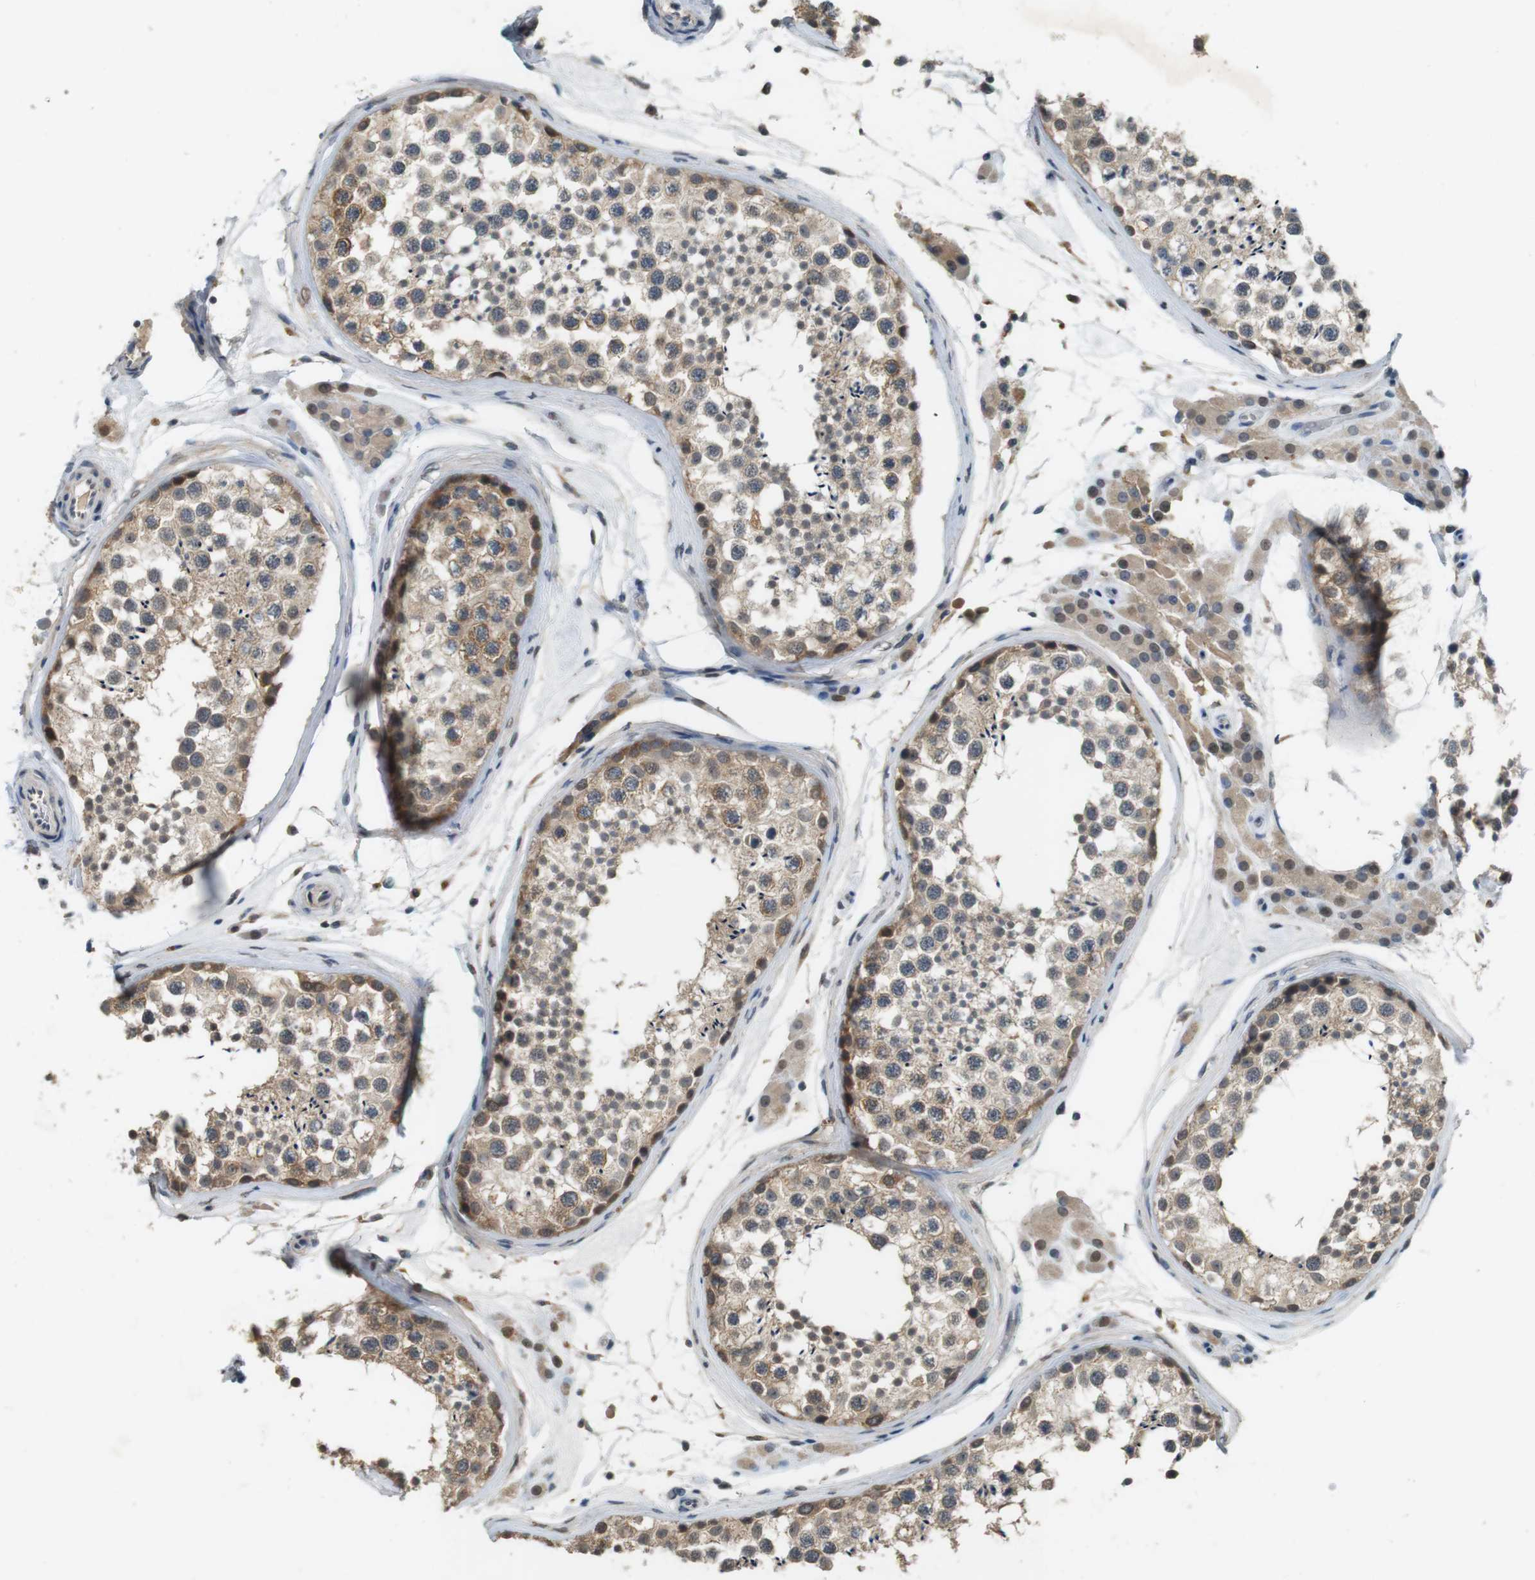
{"staining": {"intensity": "weak", "quantity": ">75%", "location": "cytoplasmic/membranous"}, "tissue": "testis", "cell_type": "Cells in seminiferous ducts", "image_type": "normal", "snomed": [{"axis": "morphology", "description": "Normal tissue, NOS"}, {"axis": "topography", "description": "Testis"}], "caption": "An IHC photomicrograph of normal tissue is shown. Protein staining in brown labels weak cytoplasmic/membranous positivity in testis within cells in seminiferous ducts. The staining was performed using DAB to visualize the protein expression in brown, while the nuclei were stained in blue with hematoxylin (Magnification: 20x).", "gene": "CDK14", "patient": {"sex": "male", "age": 46}}